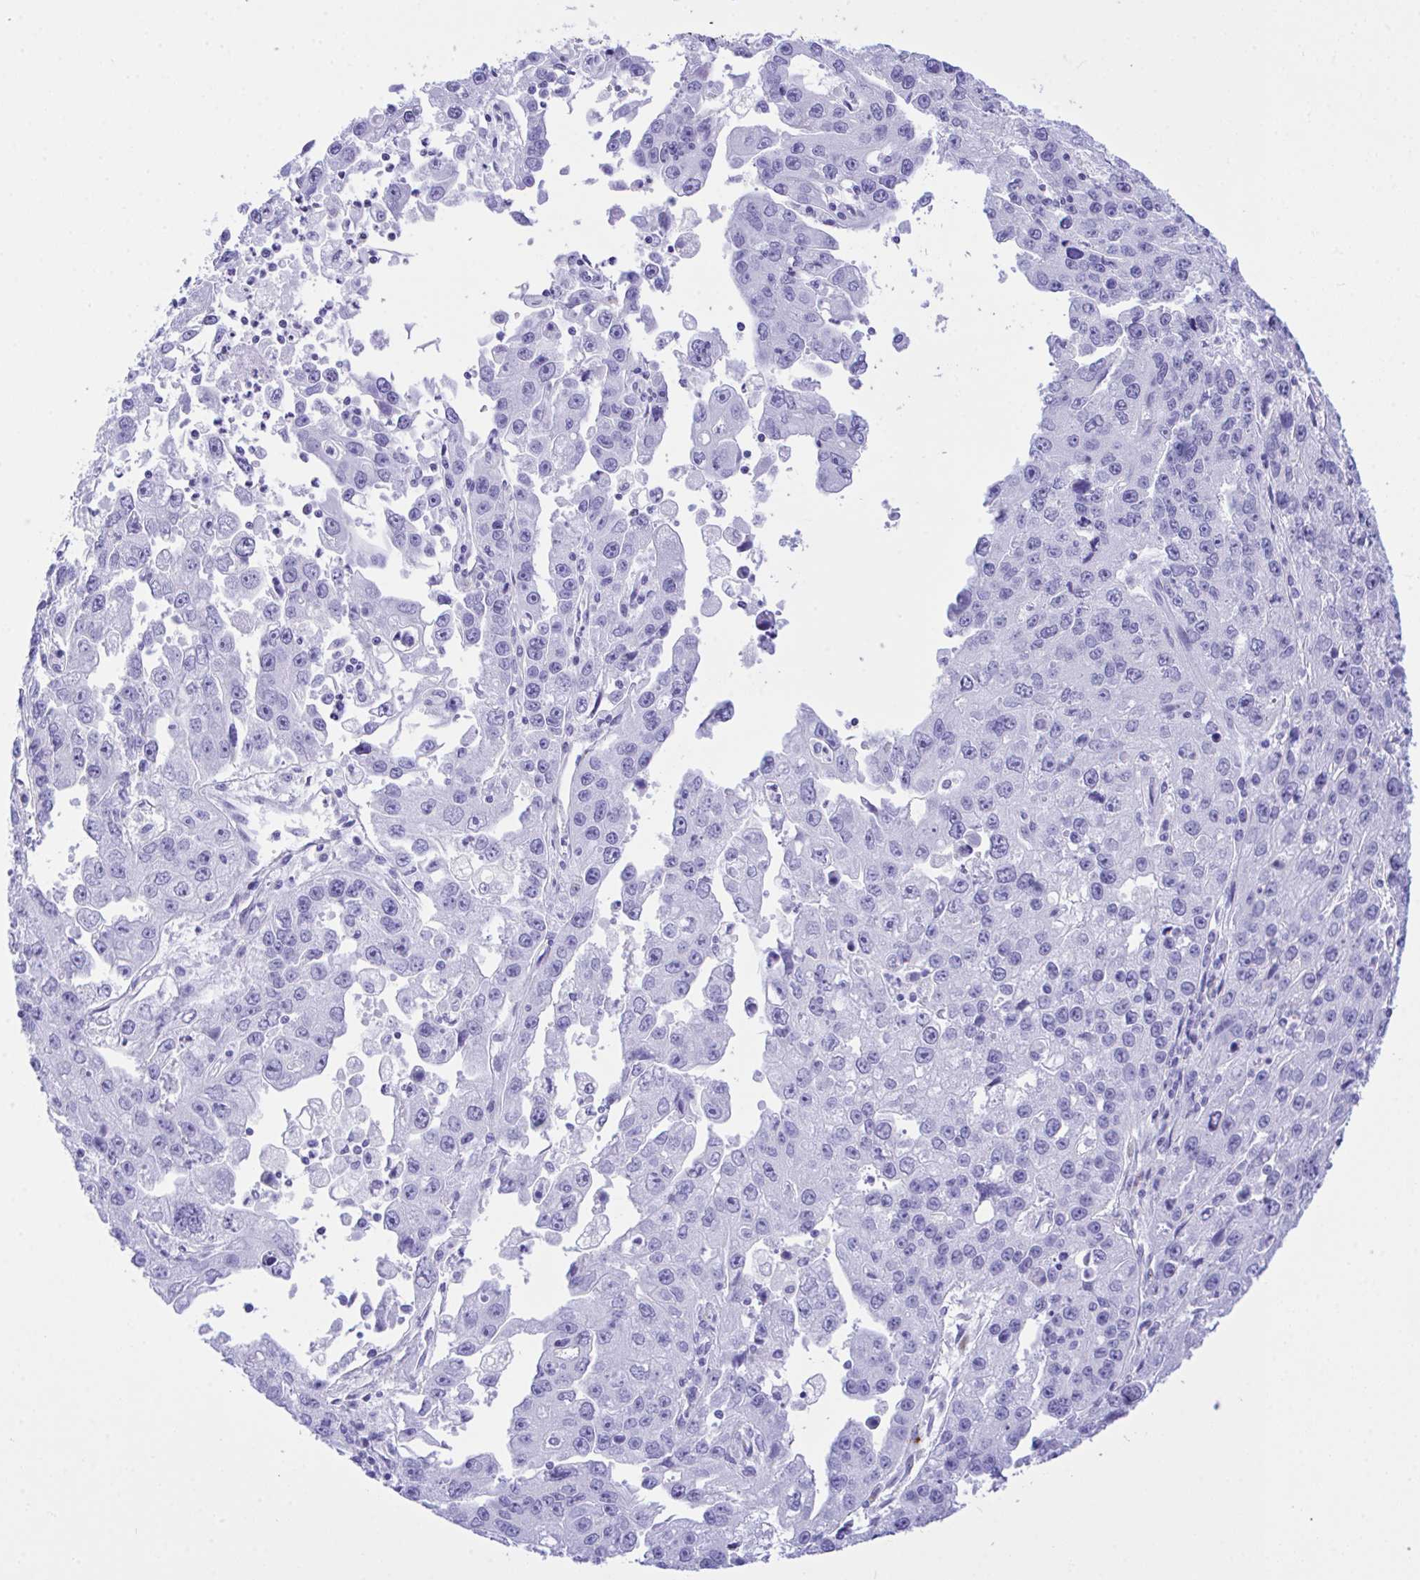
{"staining": {"intensity": "negative", "quantity": "none", "location": "none"}, "tissue": "endometrial cancer", "cell_type": "Tumor cells", "image_type": "cancer", "snomed": [{"axis": "morphology", "description": "Adenocarcinoma, NOS"}, {"axis": "topography", "description": "Uterus"}], "caption": "The histopathology image displays no significant expression in tumor cells of adenocarcinoma (endometrial). The staining was performed using DAB (3,3'-diaminobenzidine) to visualize the protein expression in brown, while the nuclei were stained in blue with hematoxylin (Magnification: 20x).", "gene": "SELENOV", "patient": {"sex": "female", "age": 62}}